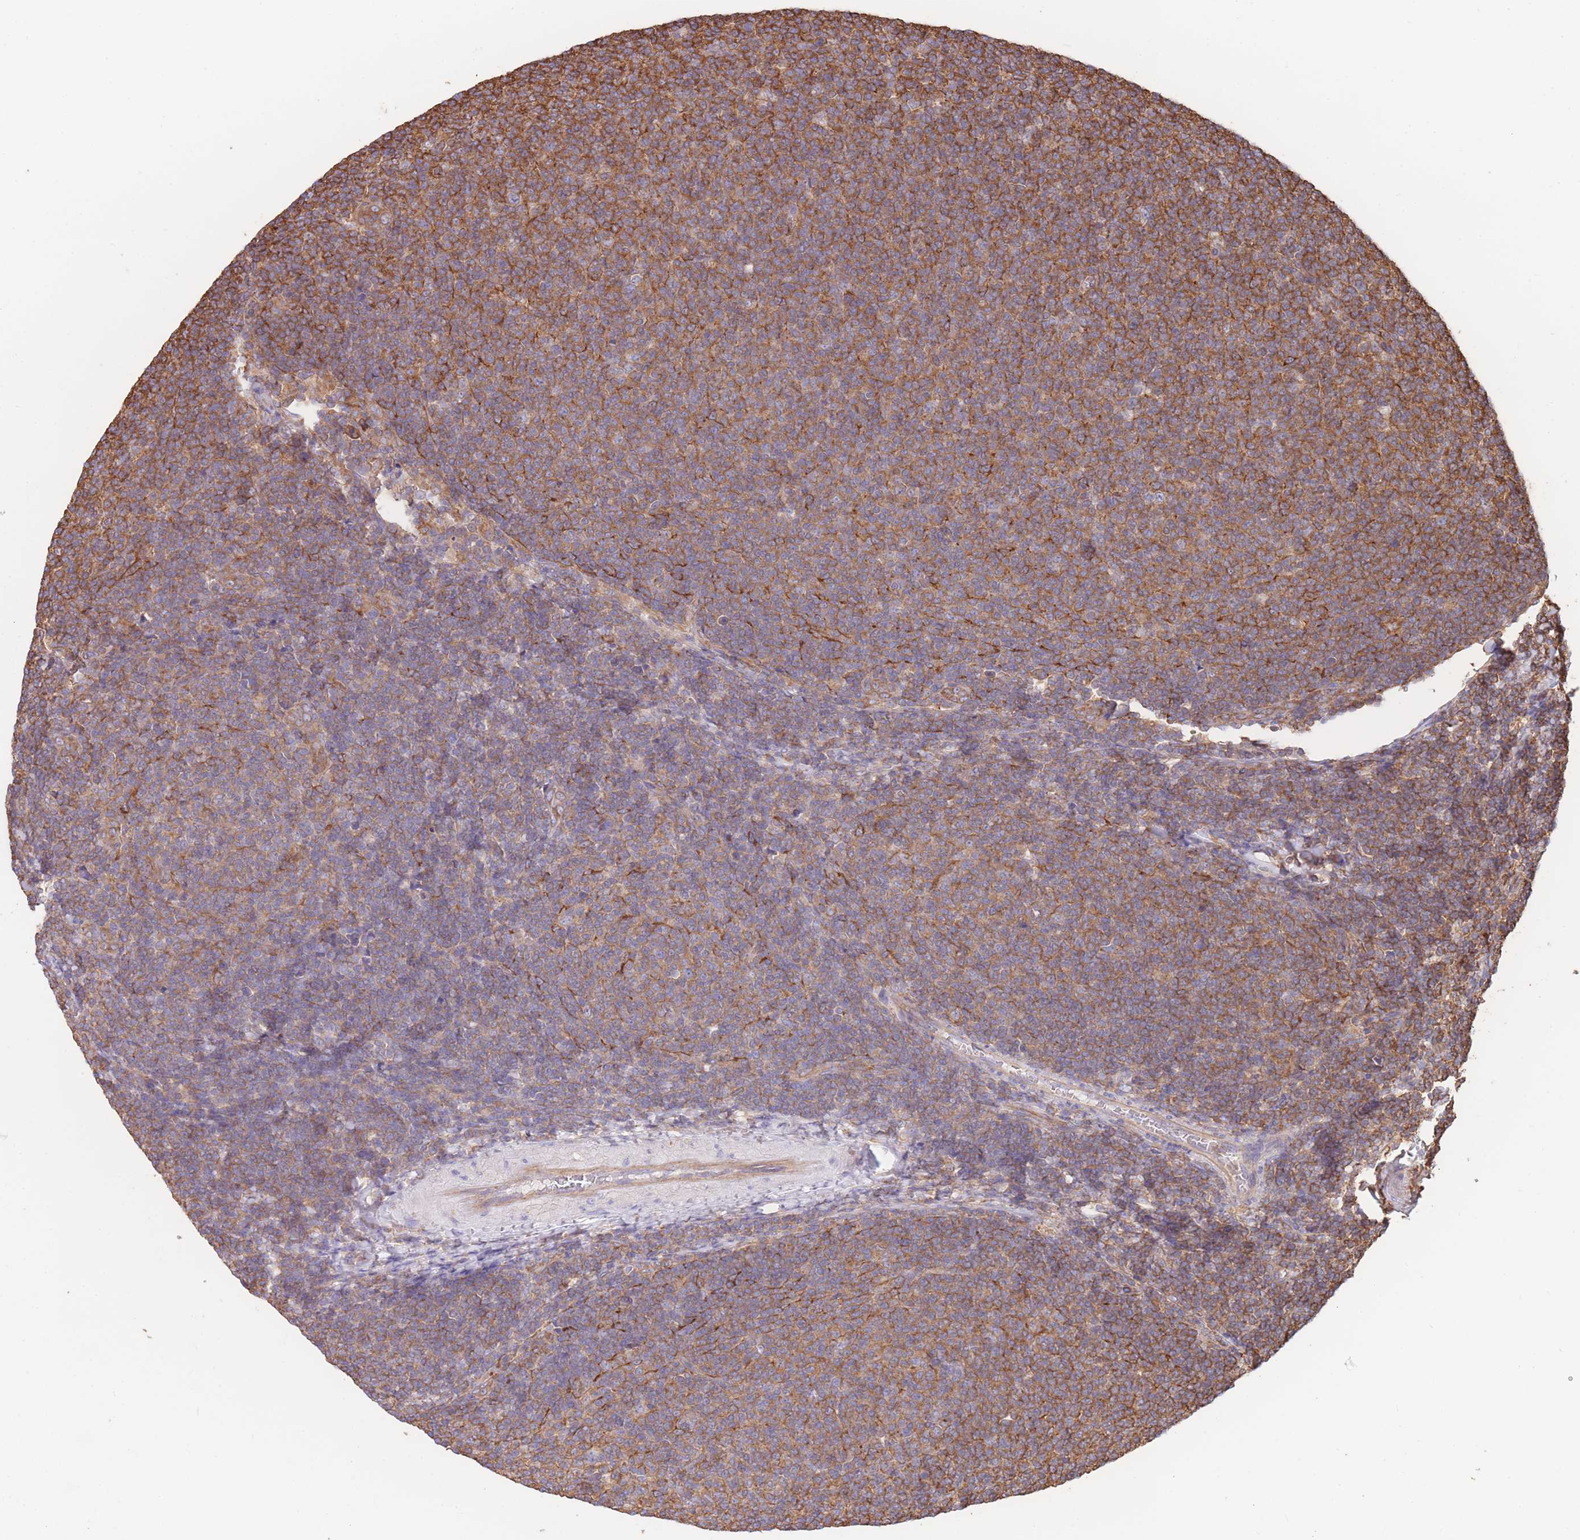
{"staining": {"intensity": "strong", "quantity": "25%-75%", "location": "cytoplasmic/membranous"}, "tissue": "lymphoma", "cell_type": "Tumor cells", "image_type": "cancer", "snomed": [{"axis": "morphology", "description": "Malignant lymphoma, non-Hodgkin's type, Low grade"}, {"axis": "topography", "description": "Lymph node"}], "caption": "Immunohistochemical staining of lymphoma reveals high levels of strong cytoplasmic/membranous positivity in approximately 25%-75% of tumor cells.", "gene": "LRRN4CL", "patient": {"sex": "male", "age": 66}}